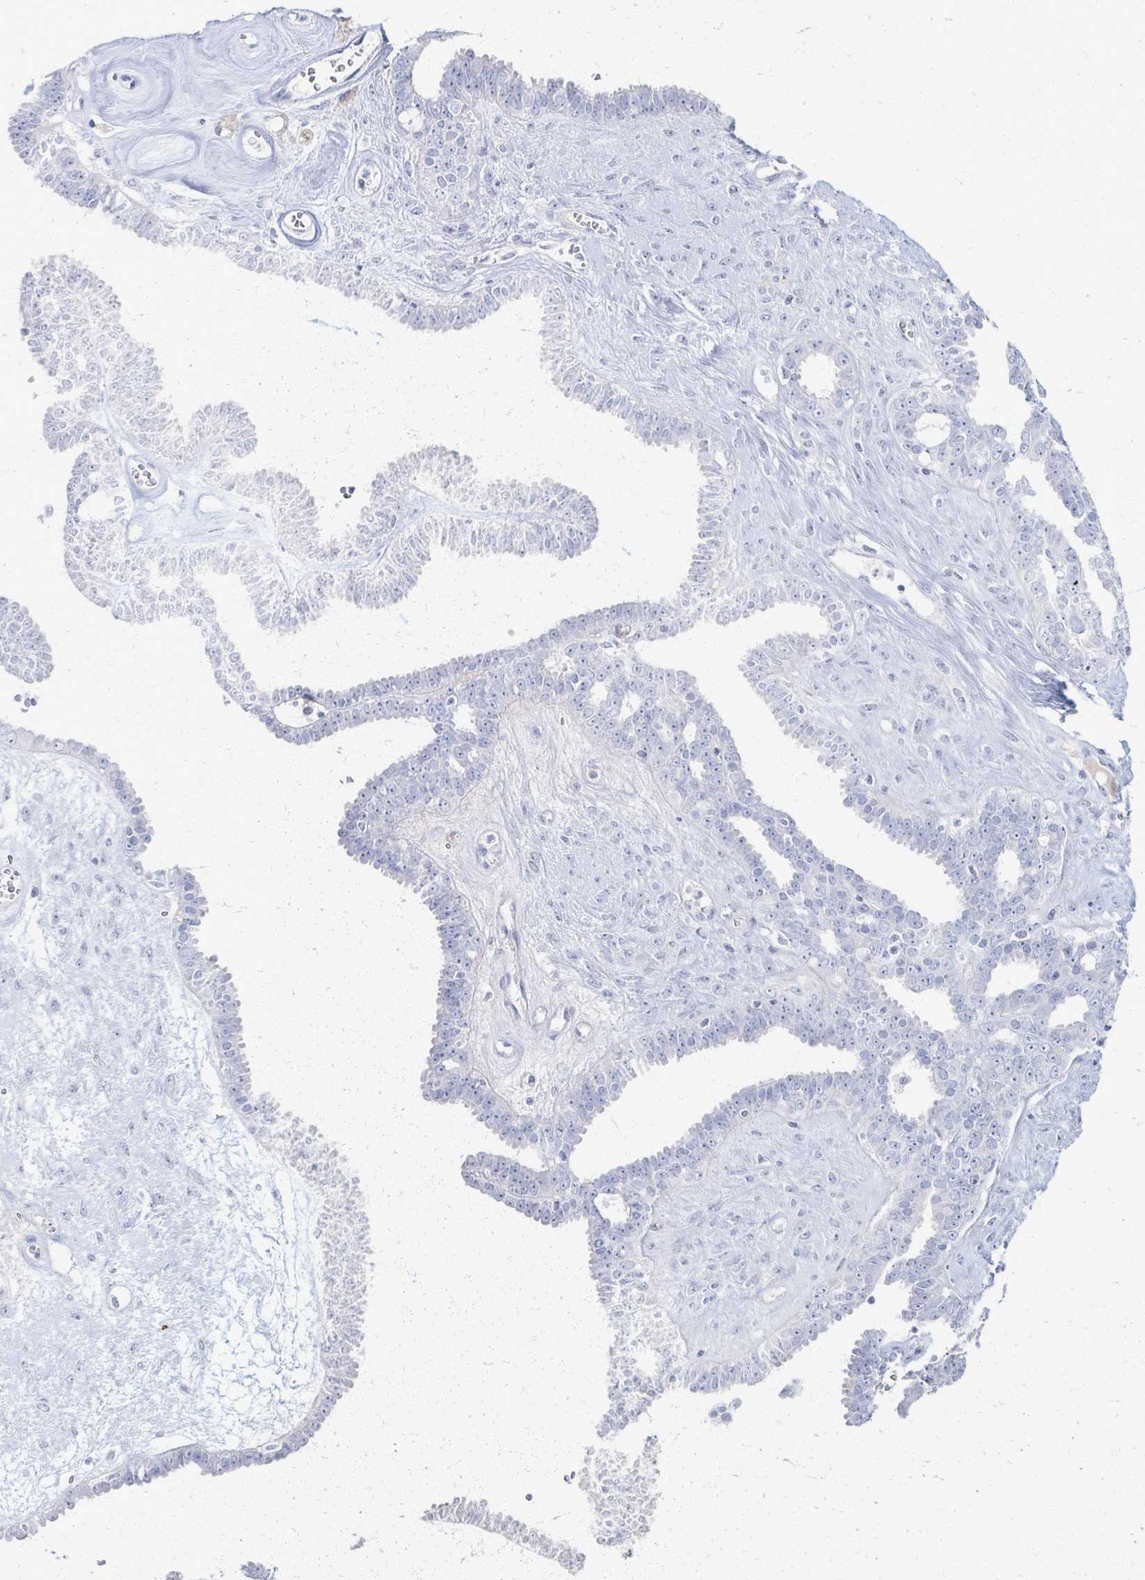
{"staining": {"intensity": "negative", "quantity": "none", "location": "none"}, "tissue": "ovarian cancer", "cell_type": "Tumor cells", "image_type": "cancer", "snomed": [{"axis": "morphology", "description": "Cystadenocarcinoma, serous, NOS"}, {"axis": "topography", "description": "Ovary"}], "caption": "IHC image of human serous cystadenocarcinoma (ovarian) stained for a protein (brown), which demonstrates no expression in tumor cells.", "gene": "PRR20A", "patient": {"sex": "female", "age": 71}}